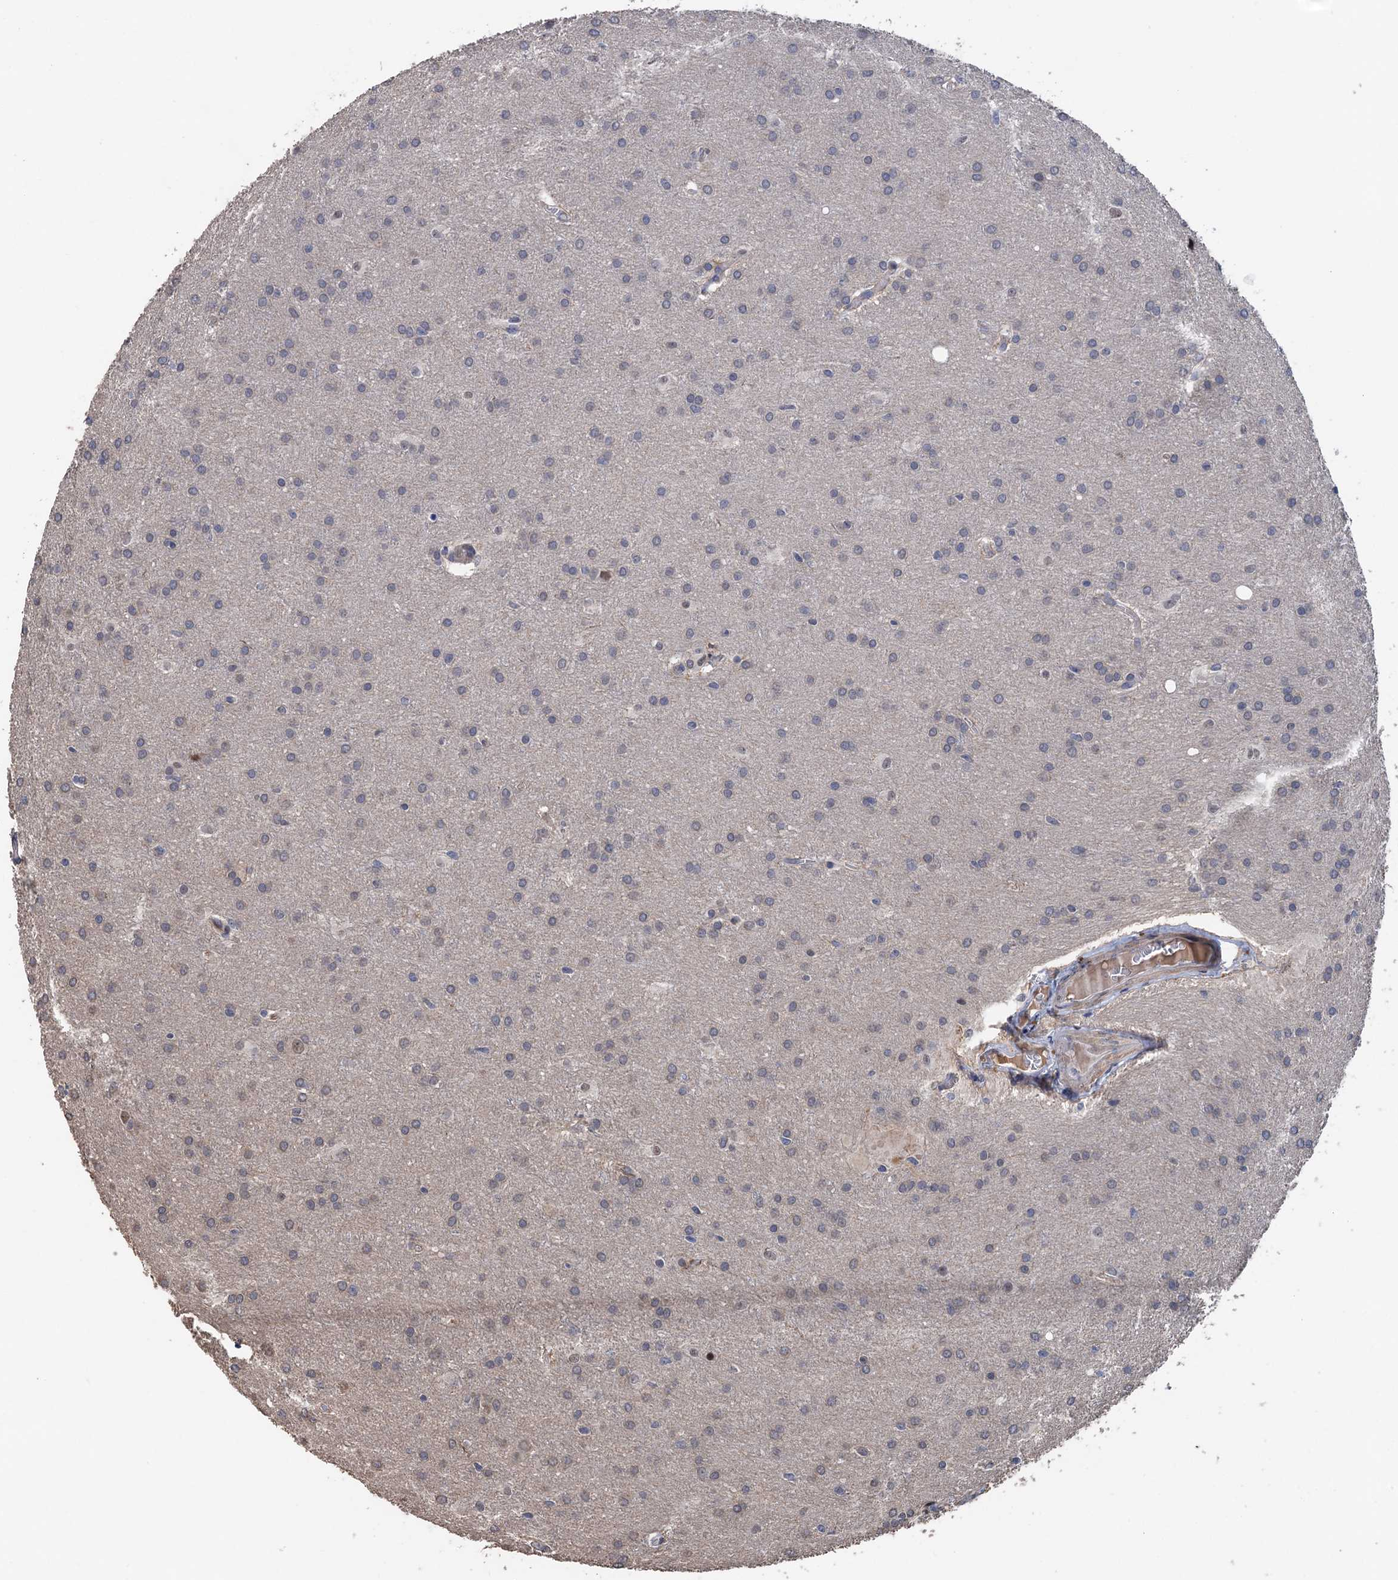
{"staining": {"intensity": "negative", "quantity": "none", "location": "none"}, "tissue": "glioma", "cell_type": "Tumor cells", "image_type": "cancer", "snomed": [{"axis": "morphology", "description": "Glioma, malignant, Low grade"}, {"axis": "topography", "description": "Brain"}], "caption": "The IHC image has no significant expression in tumor cells of malignant glioma (low-grade) tissue. (DAB immunohistochemistry, high magnification).", "gene": "ART5", "patient": {"sex": "female", "age": 32}}